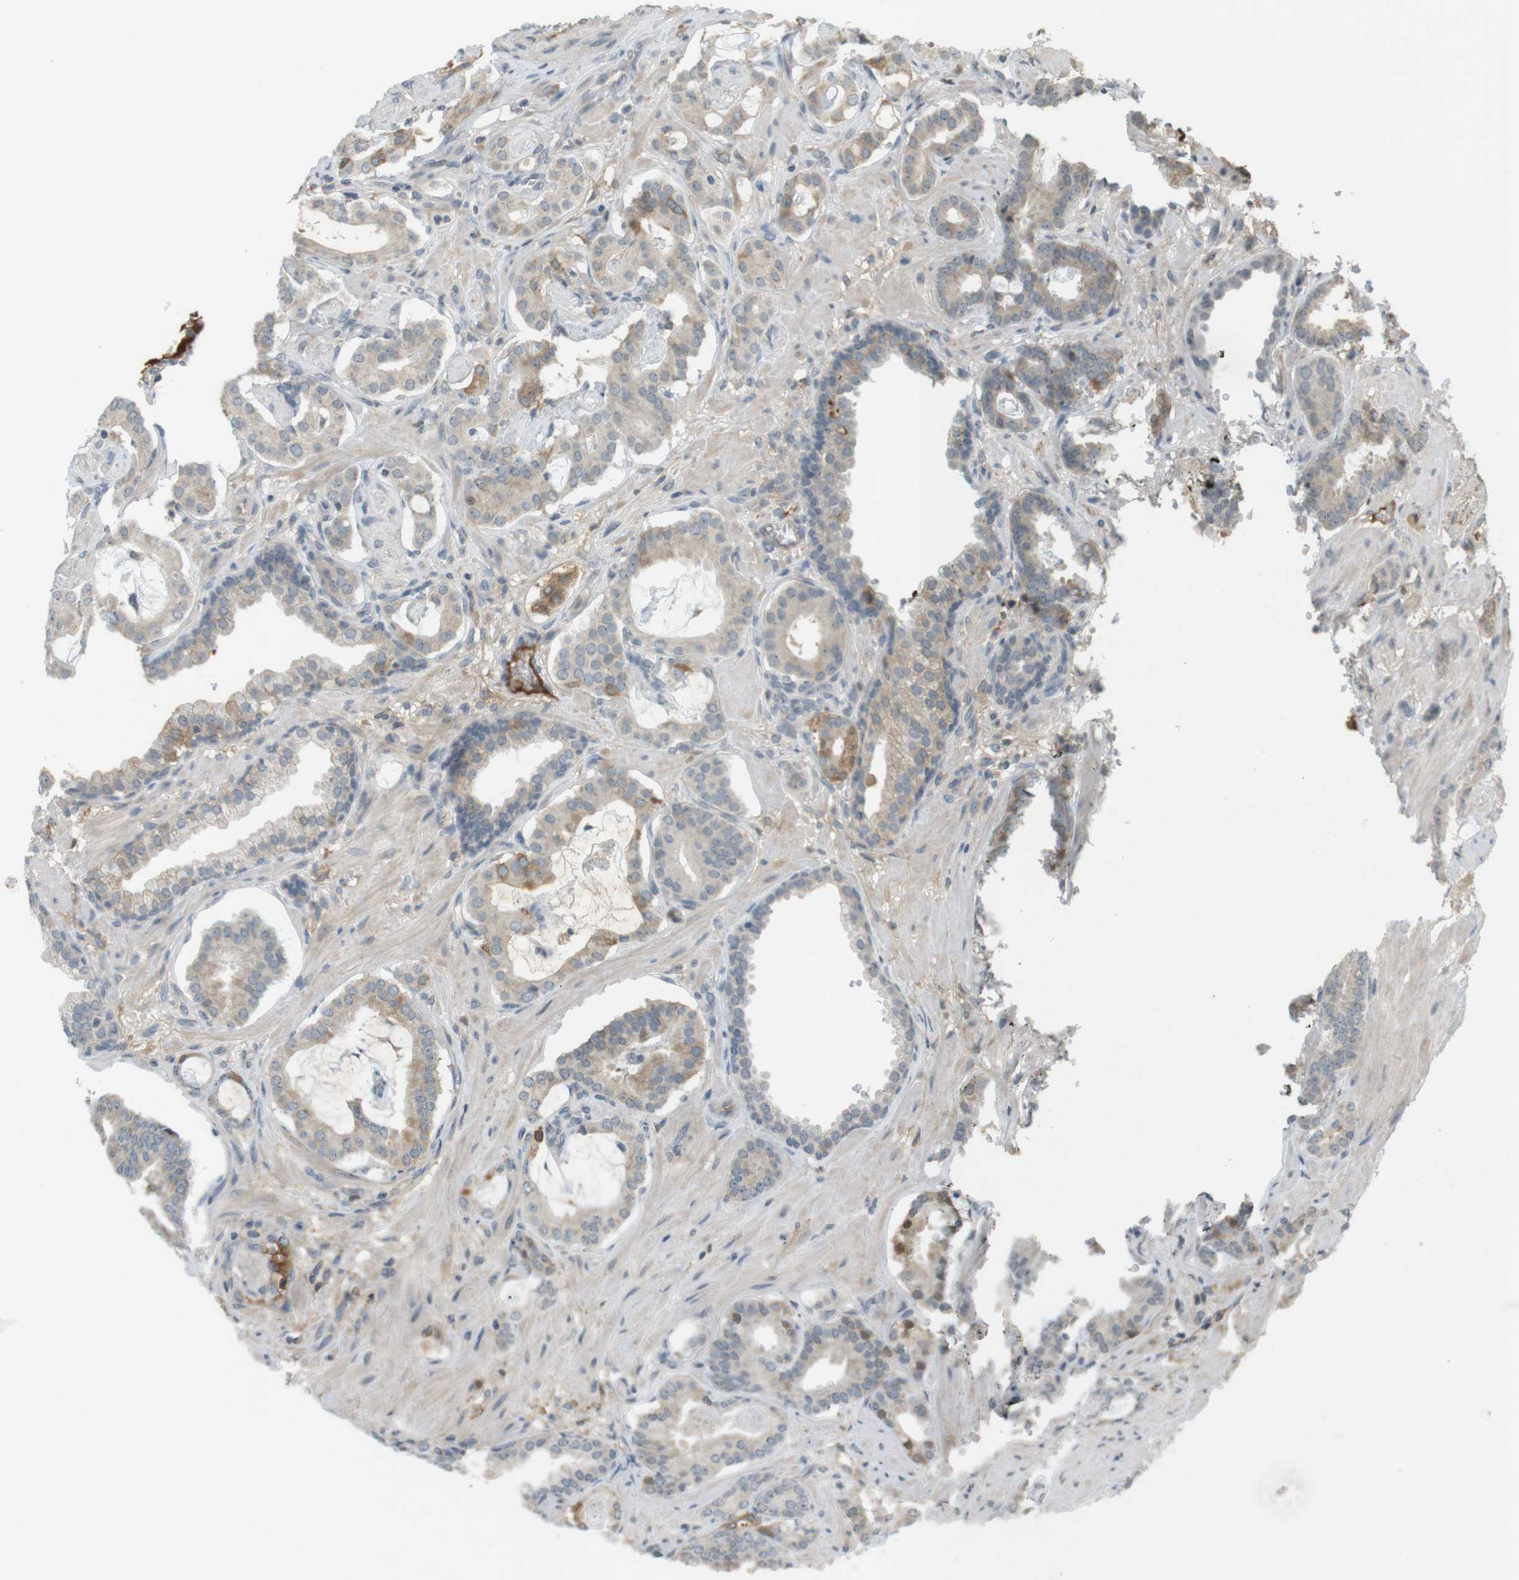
{"staining": {"intensity": "weak", "quantity": "<25%", "location": "cytoplasmic/membranous"}, "tissue": "prostate cancer", "cell_type": "Tumor cells", "image_type": "cancer", "snomed": [{"axis": "morphology", "description": "Adenocarcinoma, Low grade"}, {"axis": "topography", "description": "Prostate"}], "caption": "Low-grade adenocarcinoma (prostate) was stained to show a protein in brown. There is no significant expression in tumor cells.", "gene": "SRR", "patient": {"sex": "male", "age": 53}}